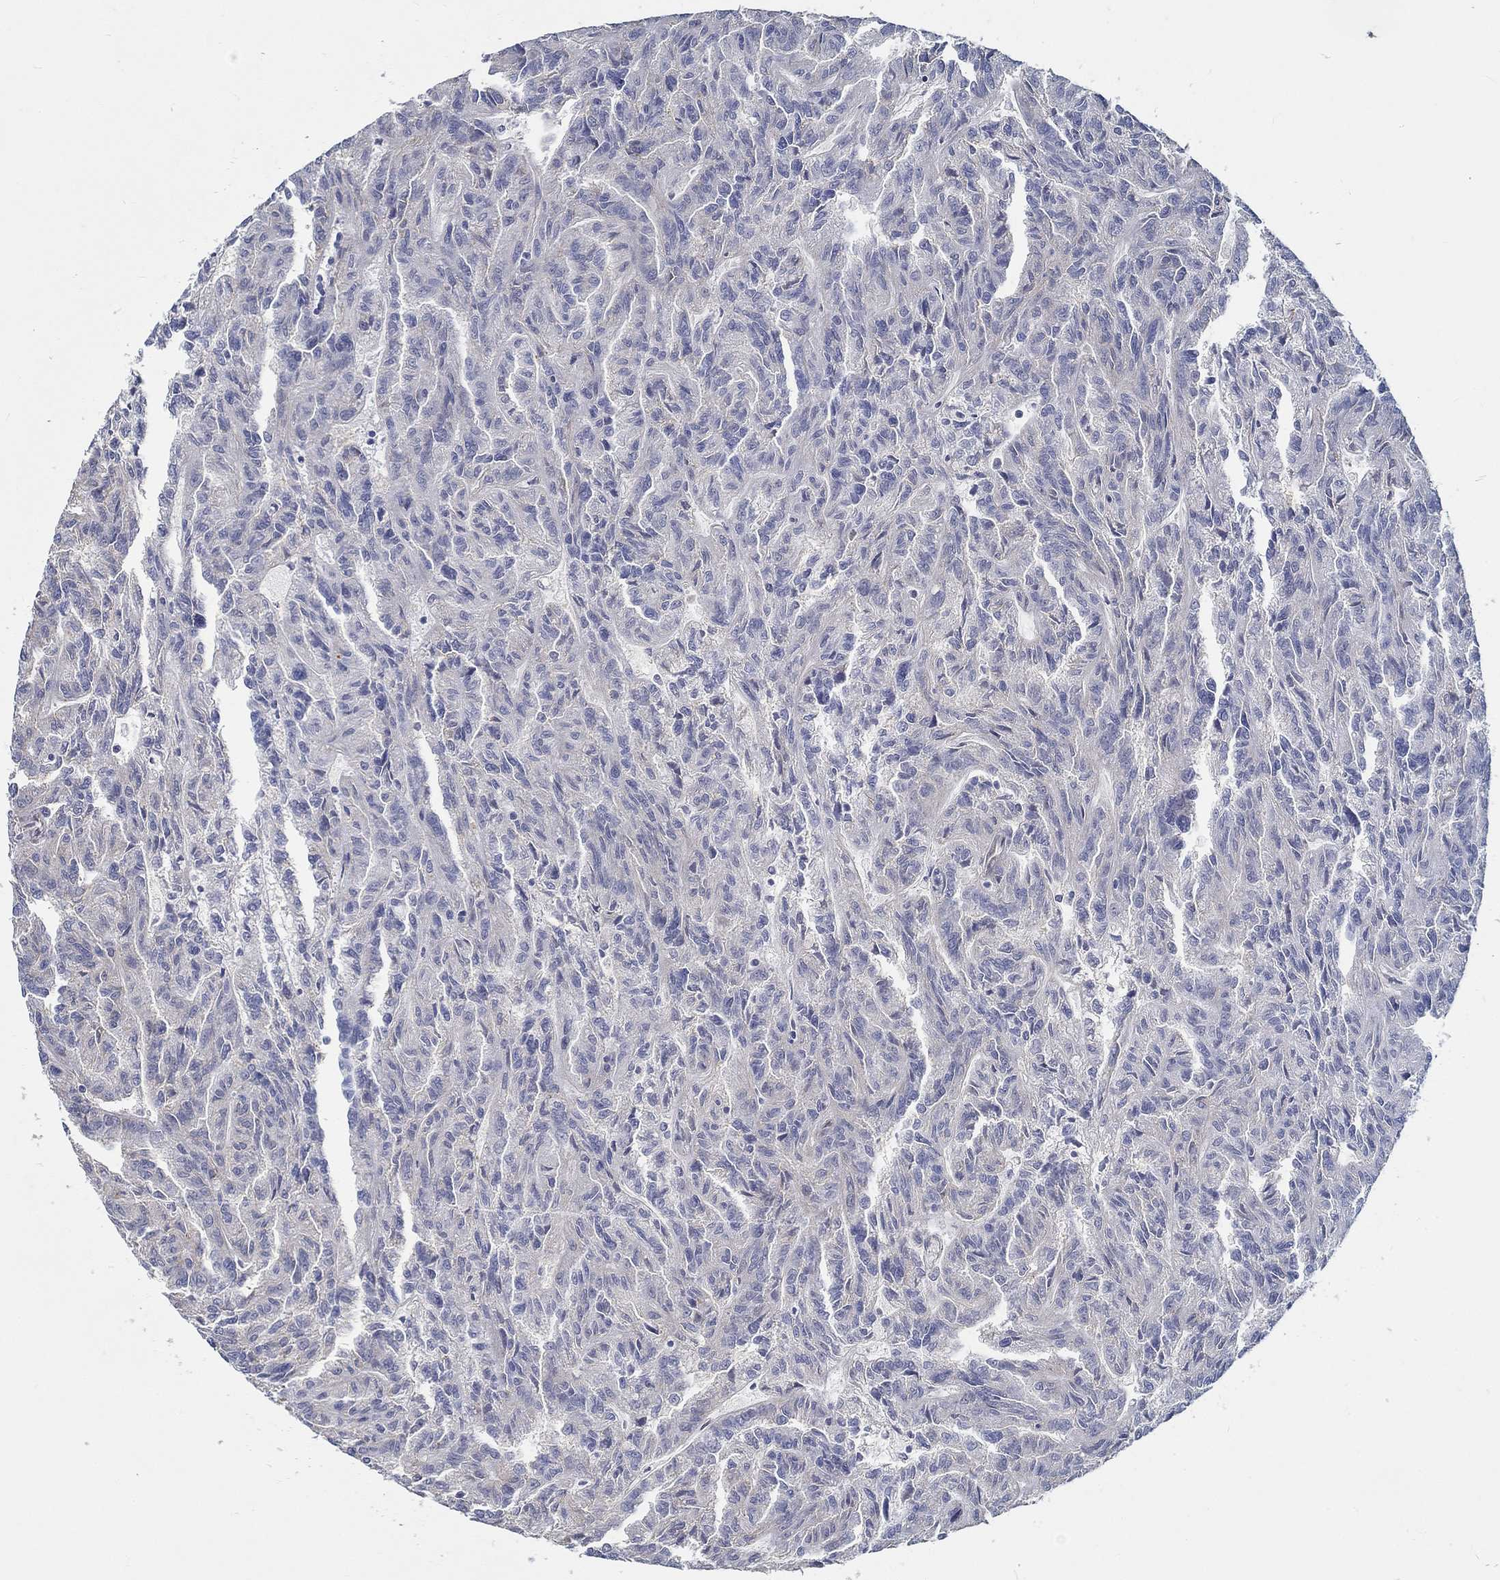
{"staining": {"intensity": "negative", "quantity": "none", "location": "none"}, "tissue": "renal cancer", "cell_type": "Tumor cells", "image_type": "cancer", "snomed": [{"axis": "morphology", "description": "Adenocarcinoma, NOS"}, {"axis": "topography", "description": "Kidney"}], "caption": "Renal cancer was stained to show a protein in brown. There is no significant expression in tumor cells.", "gene": "MYBPC1", "patient": {"sex": "male", "age": 79}}